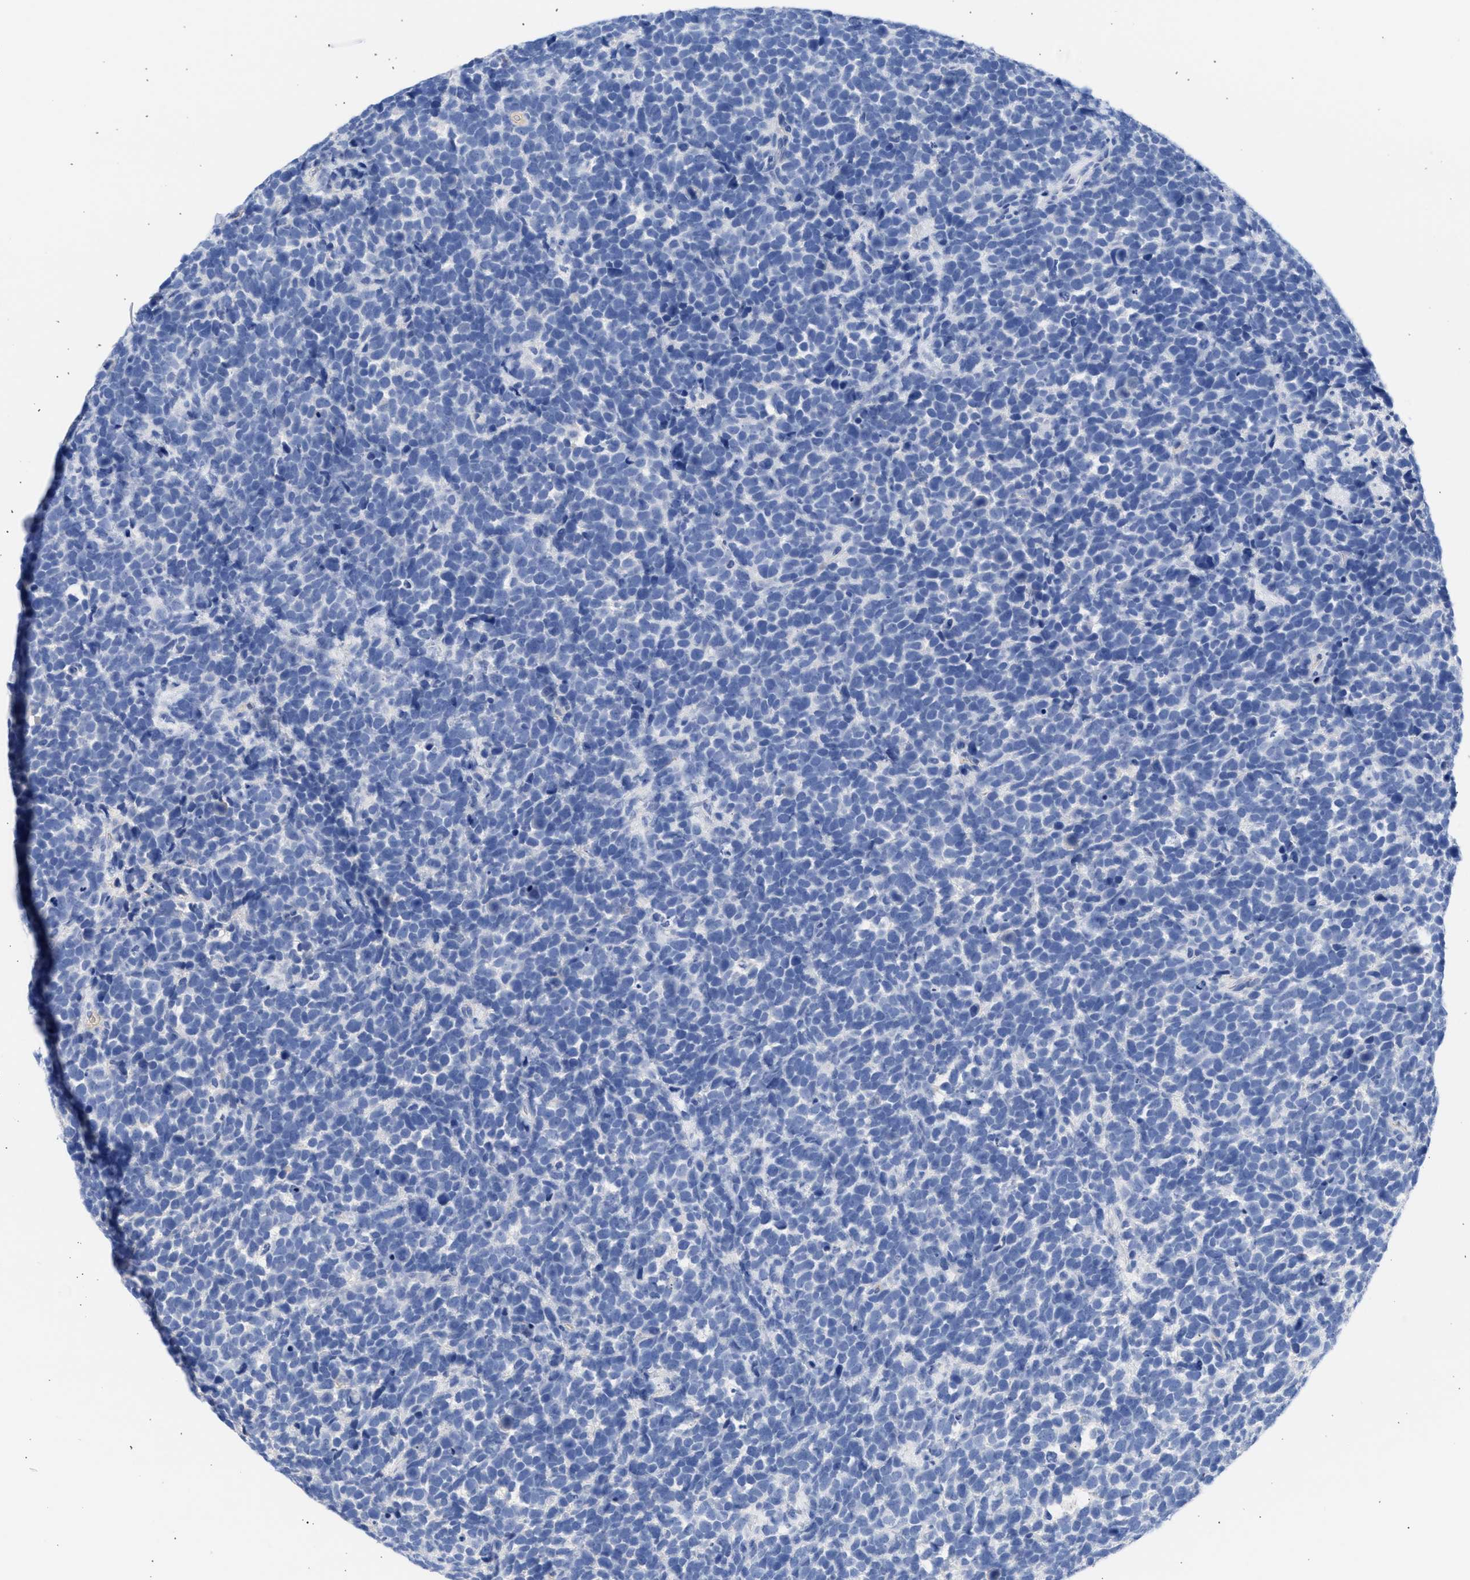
{"staining": {"intensity": "negative", "quantity": "none", "location": "none"}, "tissue": "urothelial cancer", "cell_type": "Tumor cells", "image_type": "cancer", "snomed": [{"axis": "morphology", "description": "Urothelial carcinoma, High grade"}, {"axis": "topography", "description": "Urinary bladder"}], "caption": "High power microscopy image of an IHC histopathology image of high-grade urothelial carcinoma, revealing no significant expression in tumor cells.", "gene": "RSPH1", "patient": {"sex": "female", "age": 82}}